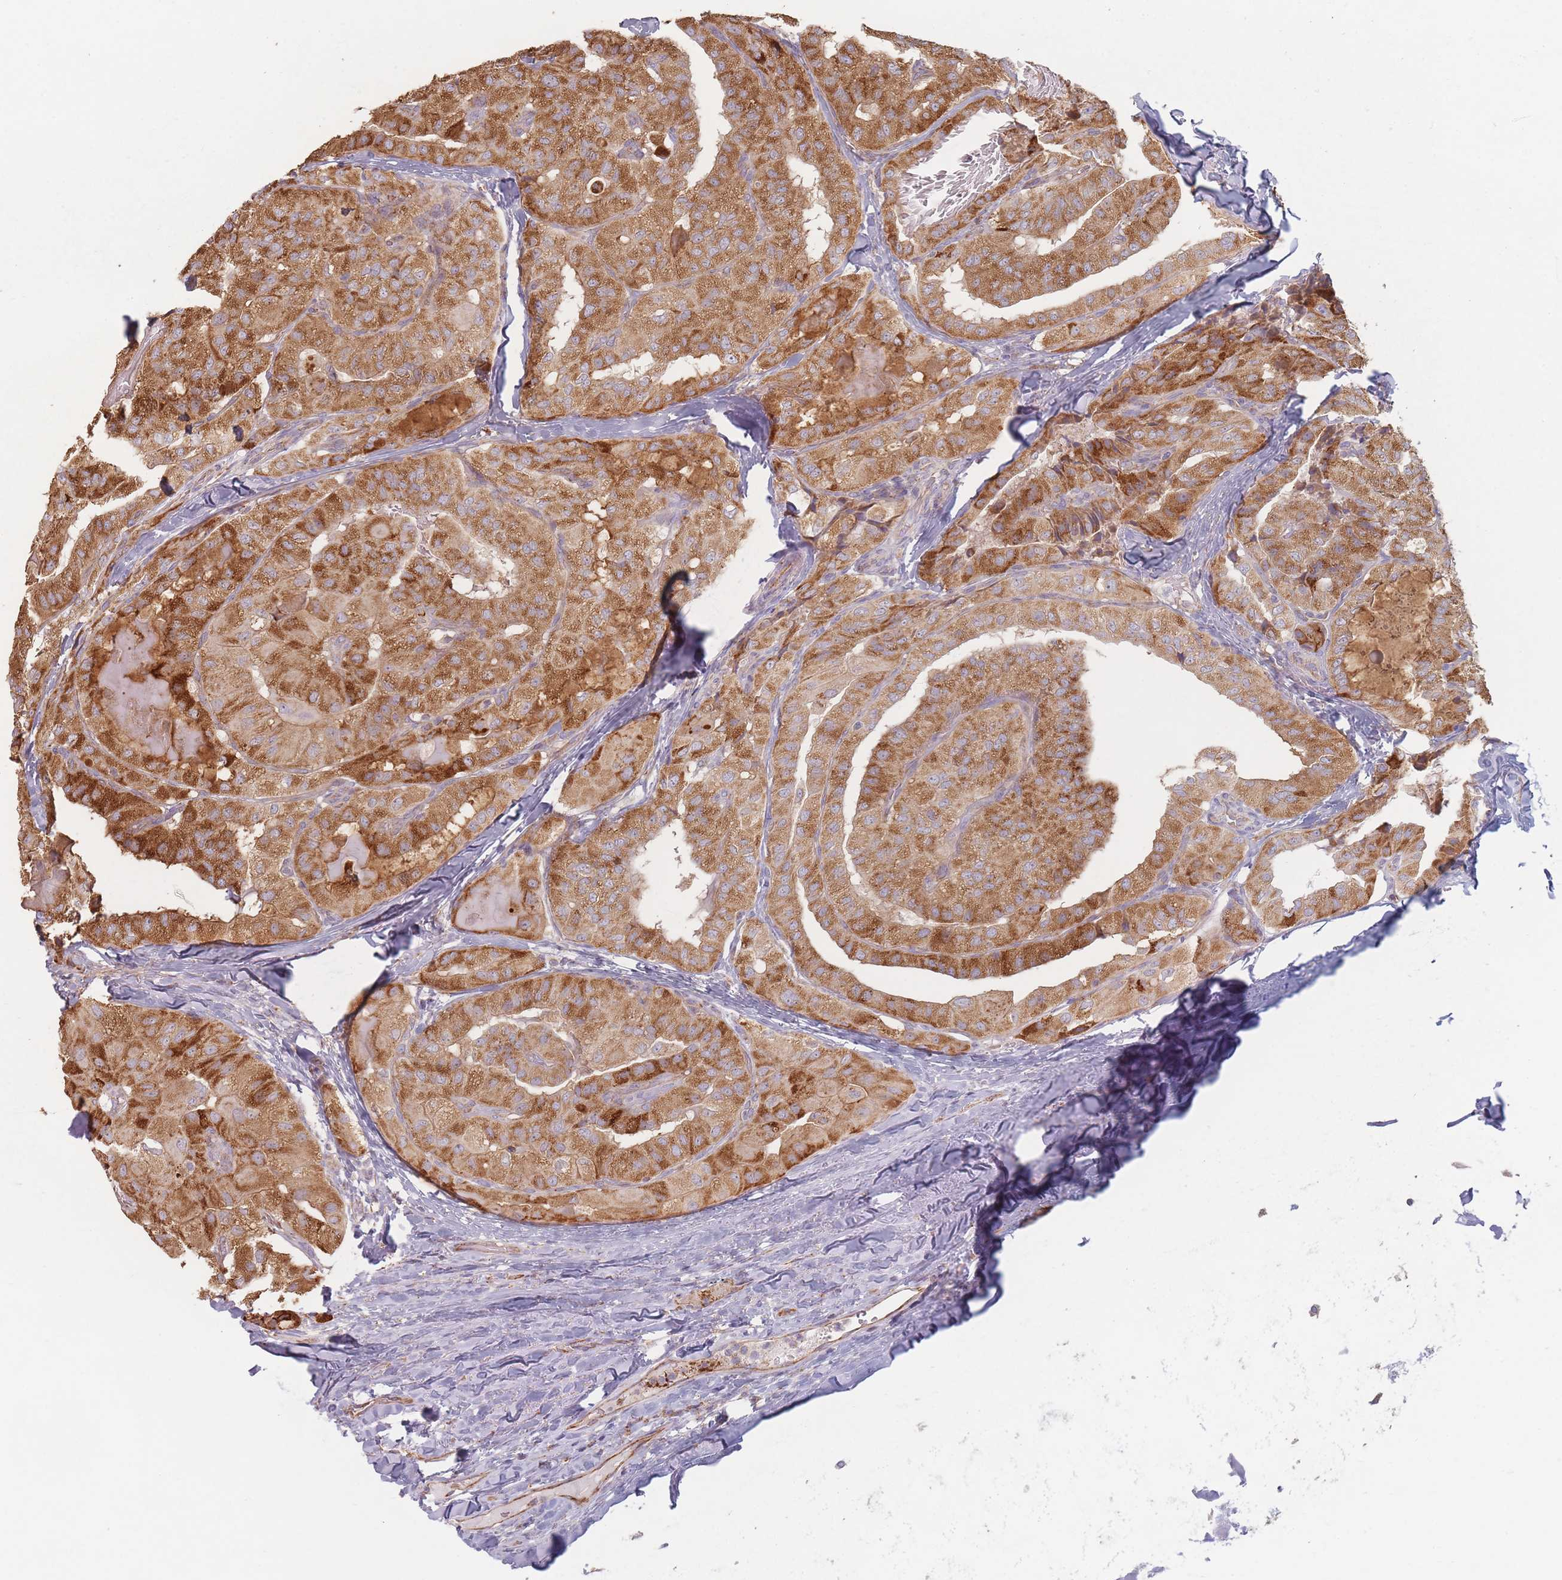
{"staining": {"intensity": "moderate", "quantity": ">75%", "location": "cytoplasmic/membranous"}, "tissue": "thyroid cancer", "cell_type": "Tumor cells", "image_type": "cancer", "snomed": [{"axis": "morphology", "description": "Normal tissue, NOS"}, {"axis": "morphology", "description": "Papillary adenocarcinoma, NOS"}, {"axis": "topography", "description": "Thyroid gland"}], "caption": "Thyroid cancer stained for a protein (brown) exhibits moderate cytoplasmic/membranous positive expression in about >75% of tumor cells.", "gene": "ESRP2", "patient": {"sex": "female", "age": 59}}